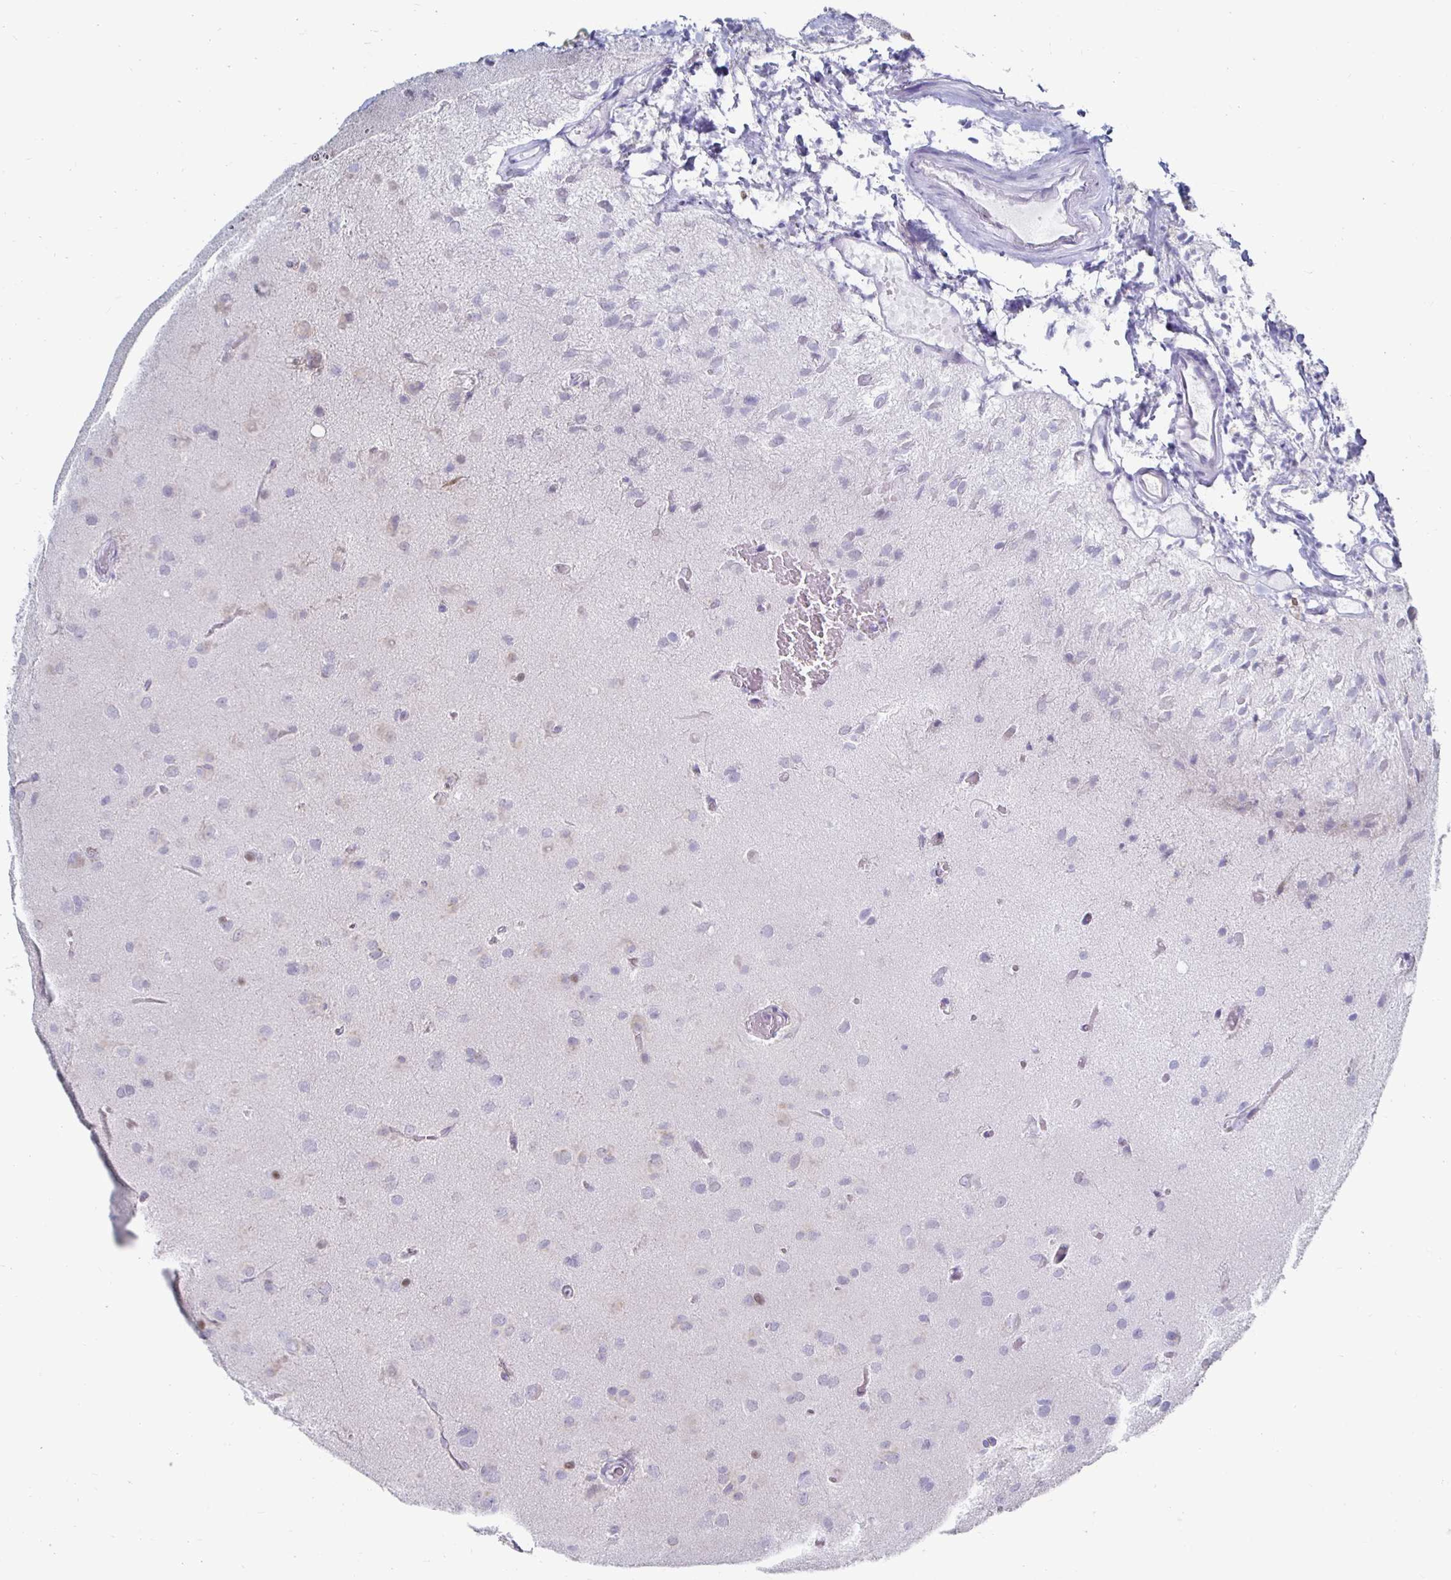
{"staining": {"intensity": "negative", "quantity": "none", "location": "none"}, "tissue": "glioma", "cell_type": "Tumor cells", "image_type": "cancer", "snomed": [{"axis": "morphology", "description": "Glioma, malignant, Low grade"}, {"axis": "topography", "description": "Brain"}], "caption": "This image is of glioma stained with IHC to label a protein in brown with the nuclei are counter-stained blue. There is no expression in tumor cells. Brightfield microscopy of IHC stained with DAB (brown) and hematoxylin (blue), captured at high magnification.", "gene": "NOCT", "patient": {"sex": "male", "age": 58}}